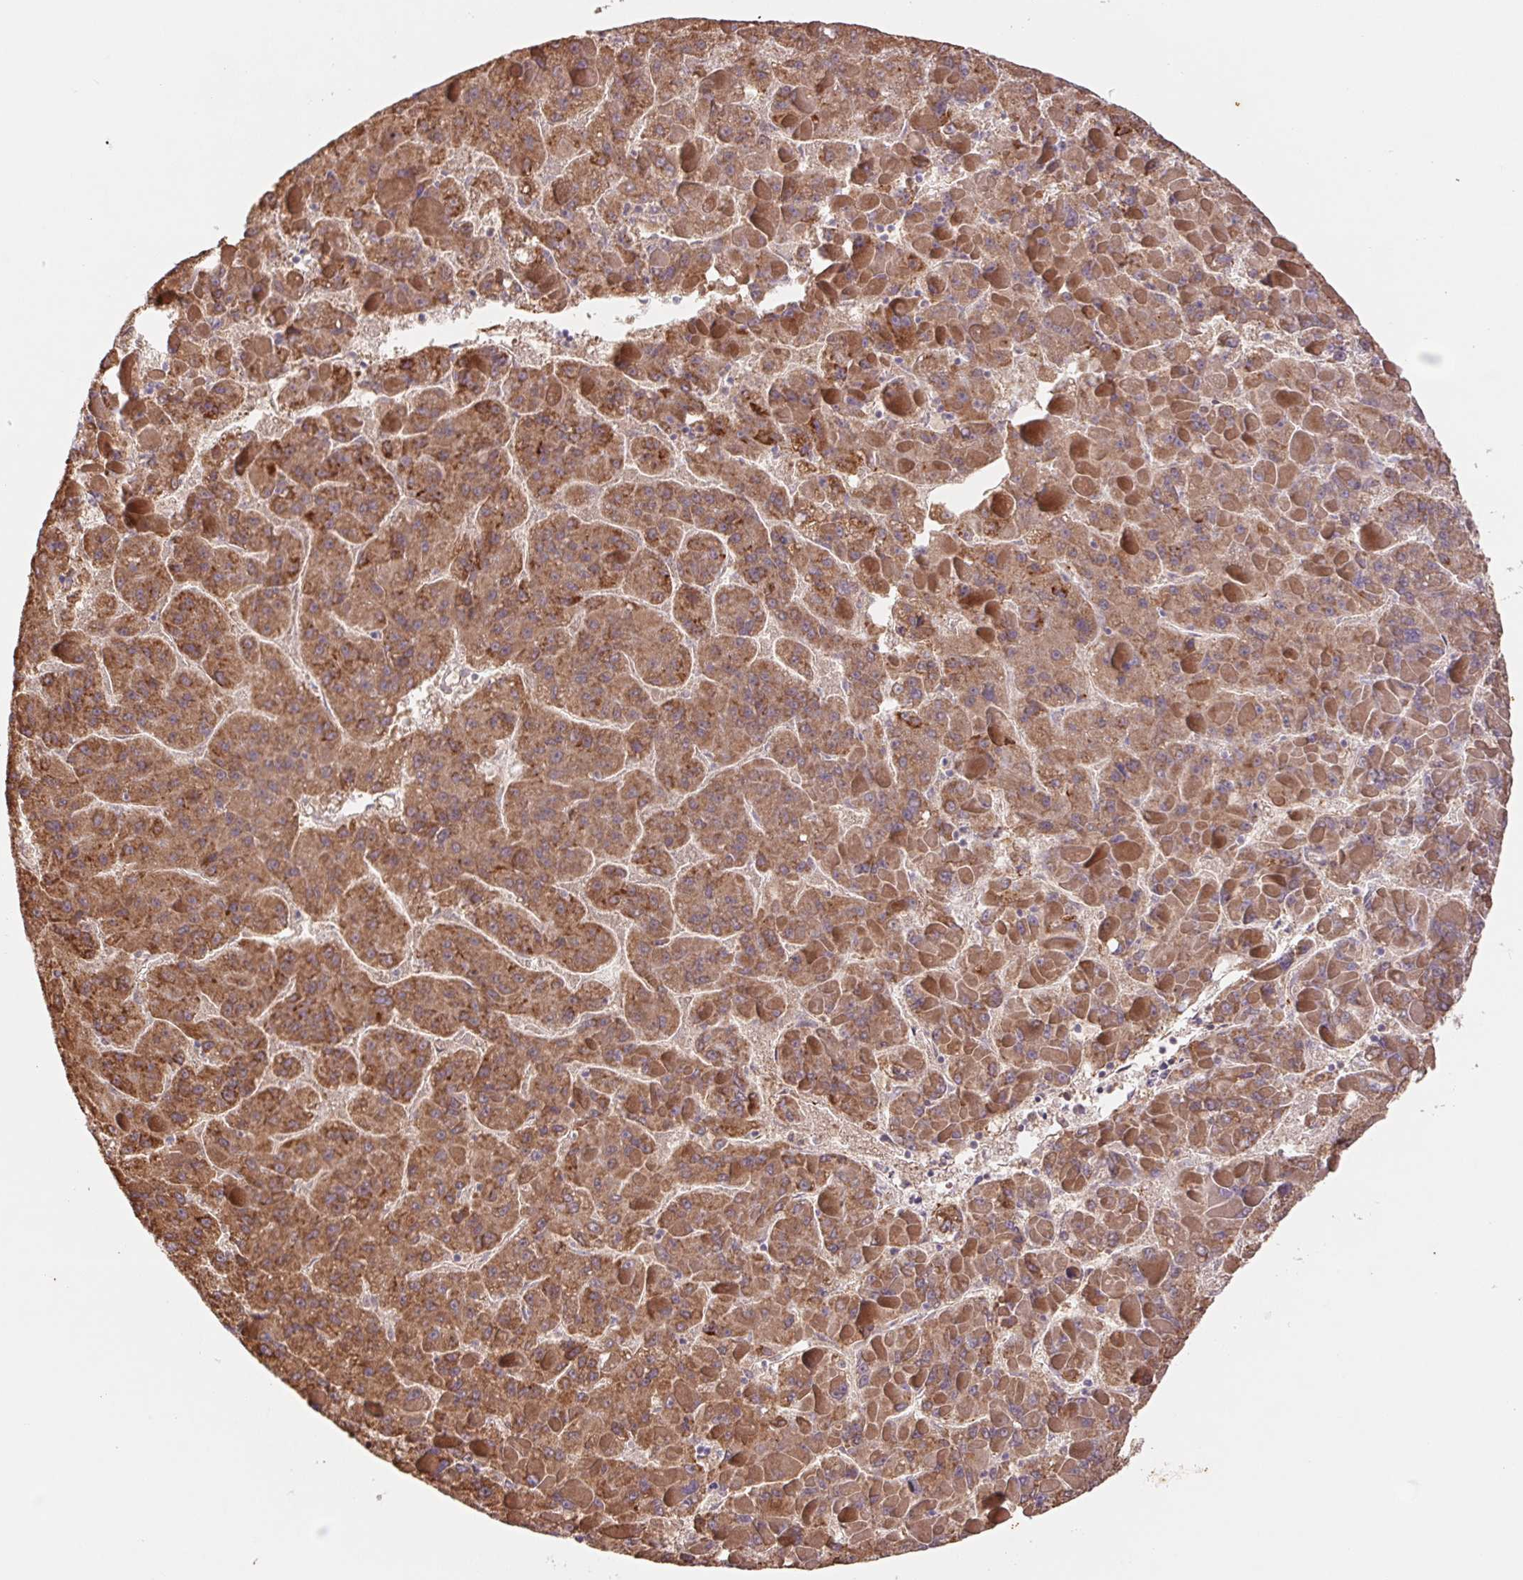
{"staining": {"intensity": "moderate", "quantity": ">75%", "location": "cytoplasmic/membranous"}, "tissue": "liver cancer", "cell_type": "Tumor cells", "image_type": "cancer", "snomed": [{"axis": "morphology", "description": "Carcinoma, Hepatocellular, NOS"}, {"axis": "topography", "description": "Liver"}], "caption": "Immunohistochemical staining of liver cancer reveals moderate cytoplasmic/membranous protein staining in about >75% of tumor cells.", "gene": "RRM1", "patient": {"sex": "female", "age": 82}}